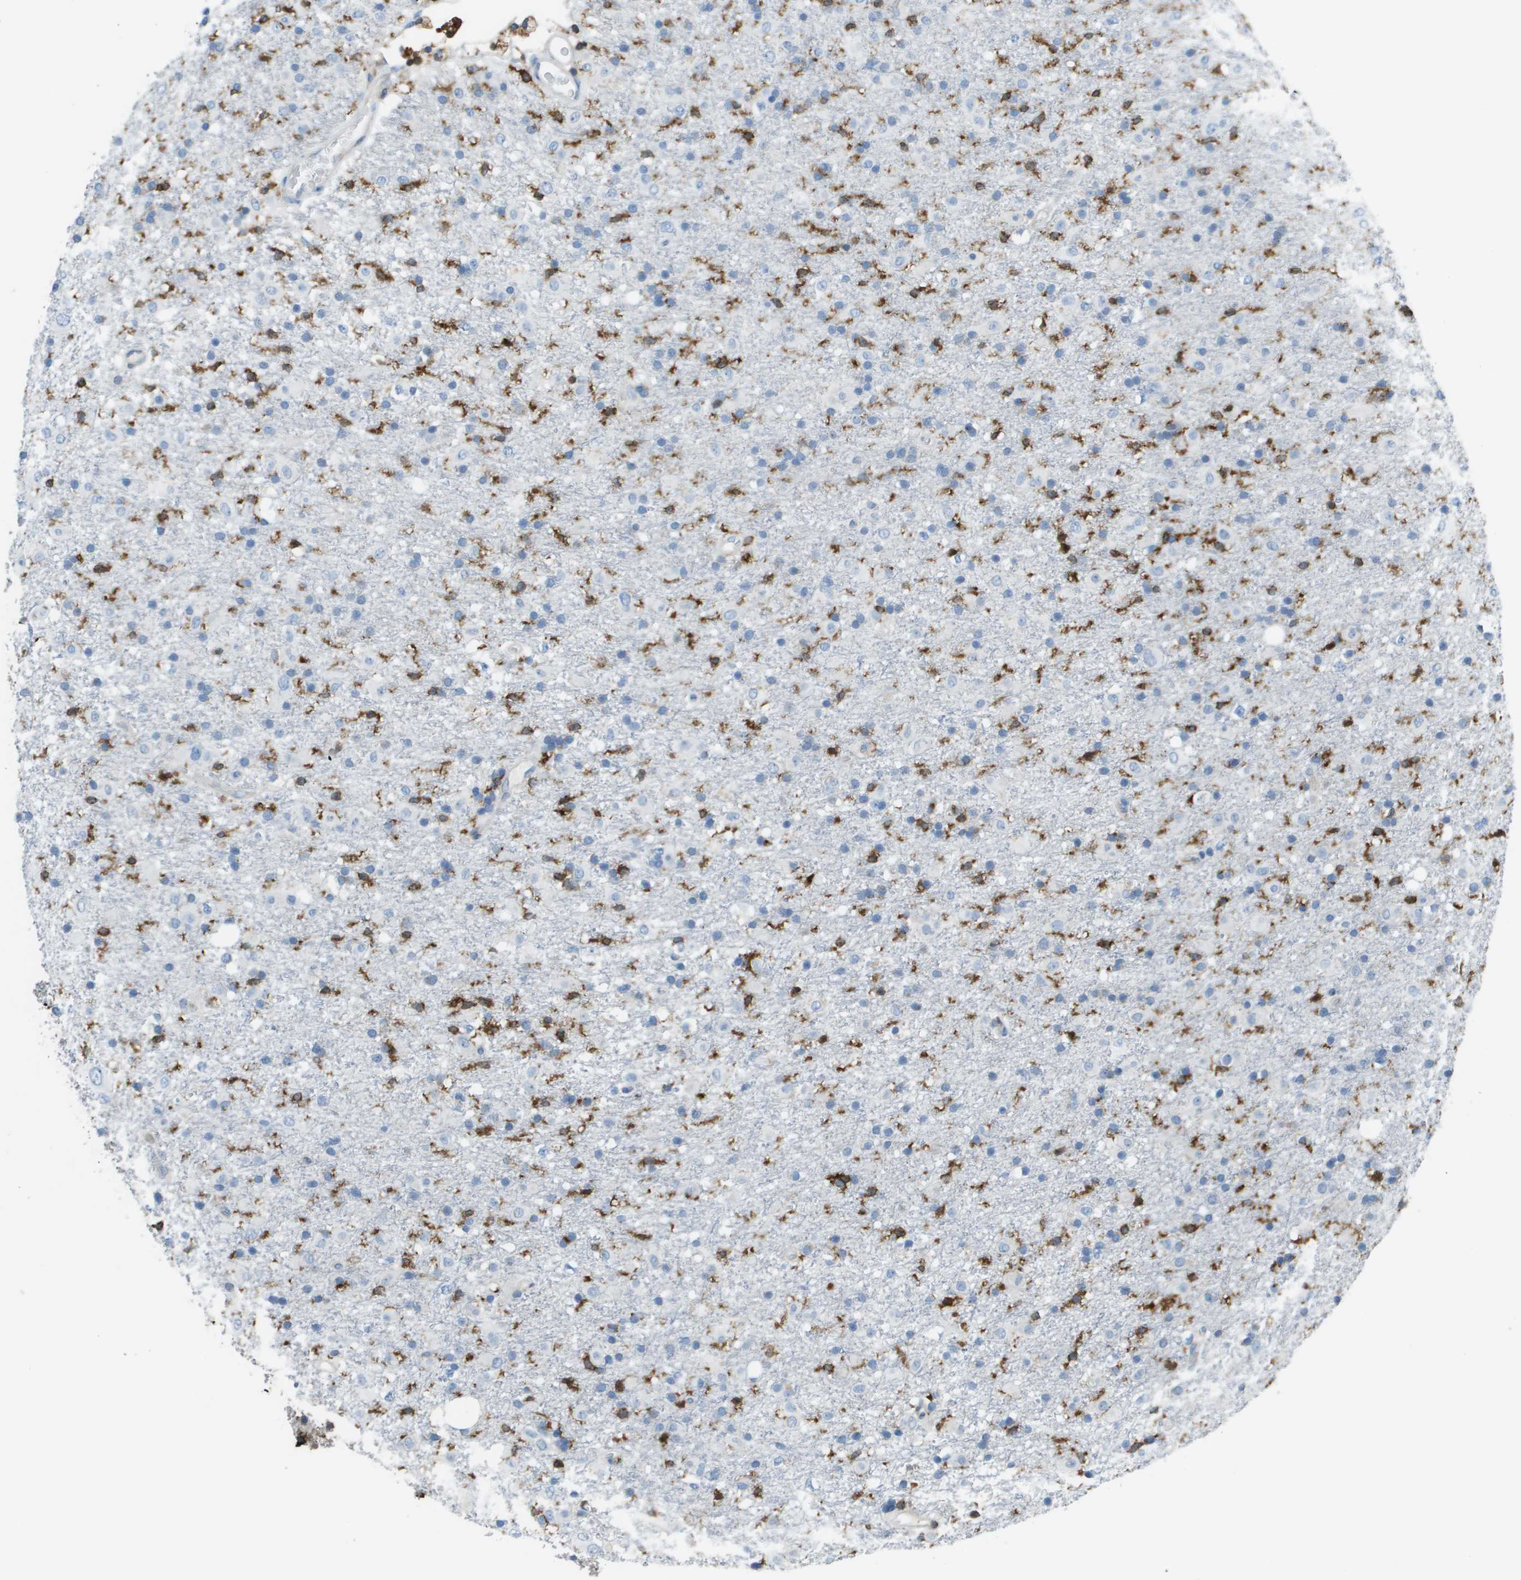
{"staining": {"intensity": "strong", "quantity": "25%-75%", "location": "cytoplasmic/membranous"}, "tissue": "glioma", "cell_type": "Tumor cells", "image_type": "cancer", "snomed": [{"axis": "morphology", "description": "Glioma, malignant, Low grade"}, {"axis": "topography", "description": "Brain"}], "caption": "The photomicrograph shows a brown stain indicating the presence of a protein in the cytoplasmic/membranous of tumor cells in malignant glioma (low-grade).", "gene": "APBB1IP", "patient": {"sex": "male", "age": 65}}